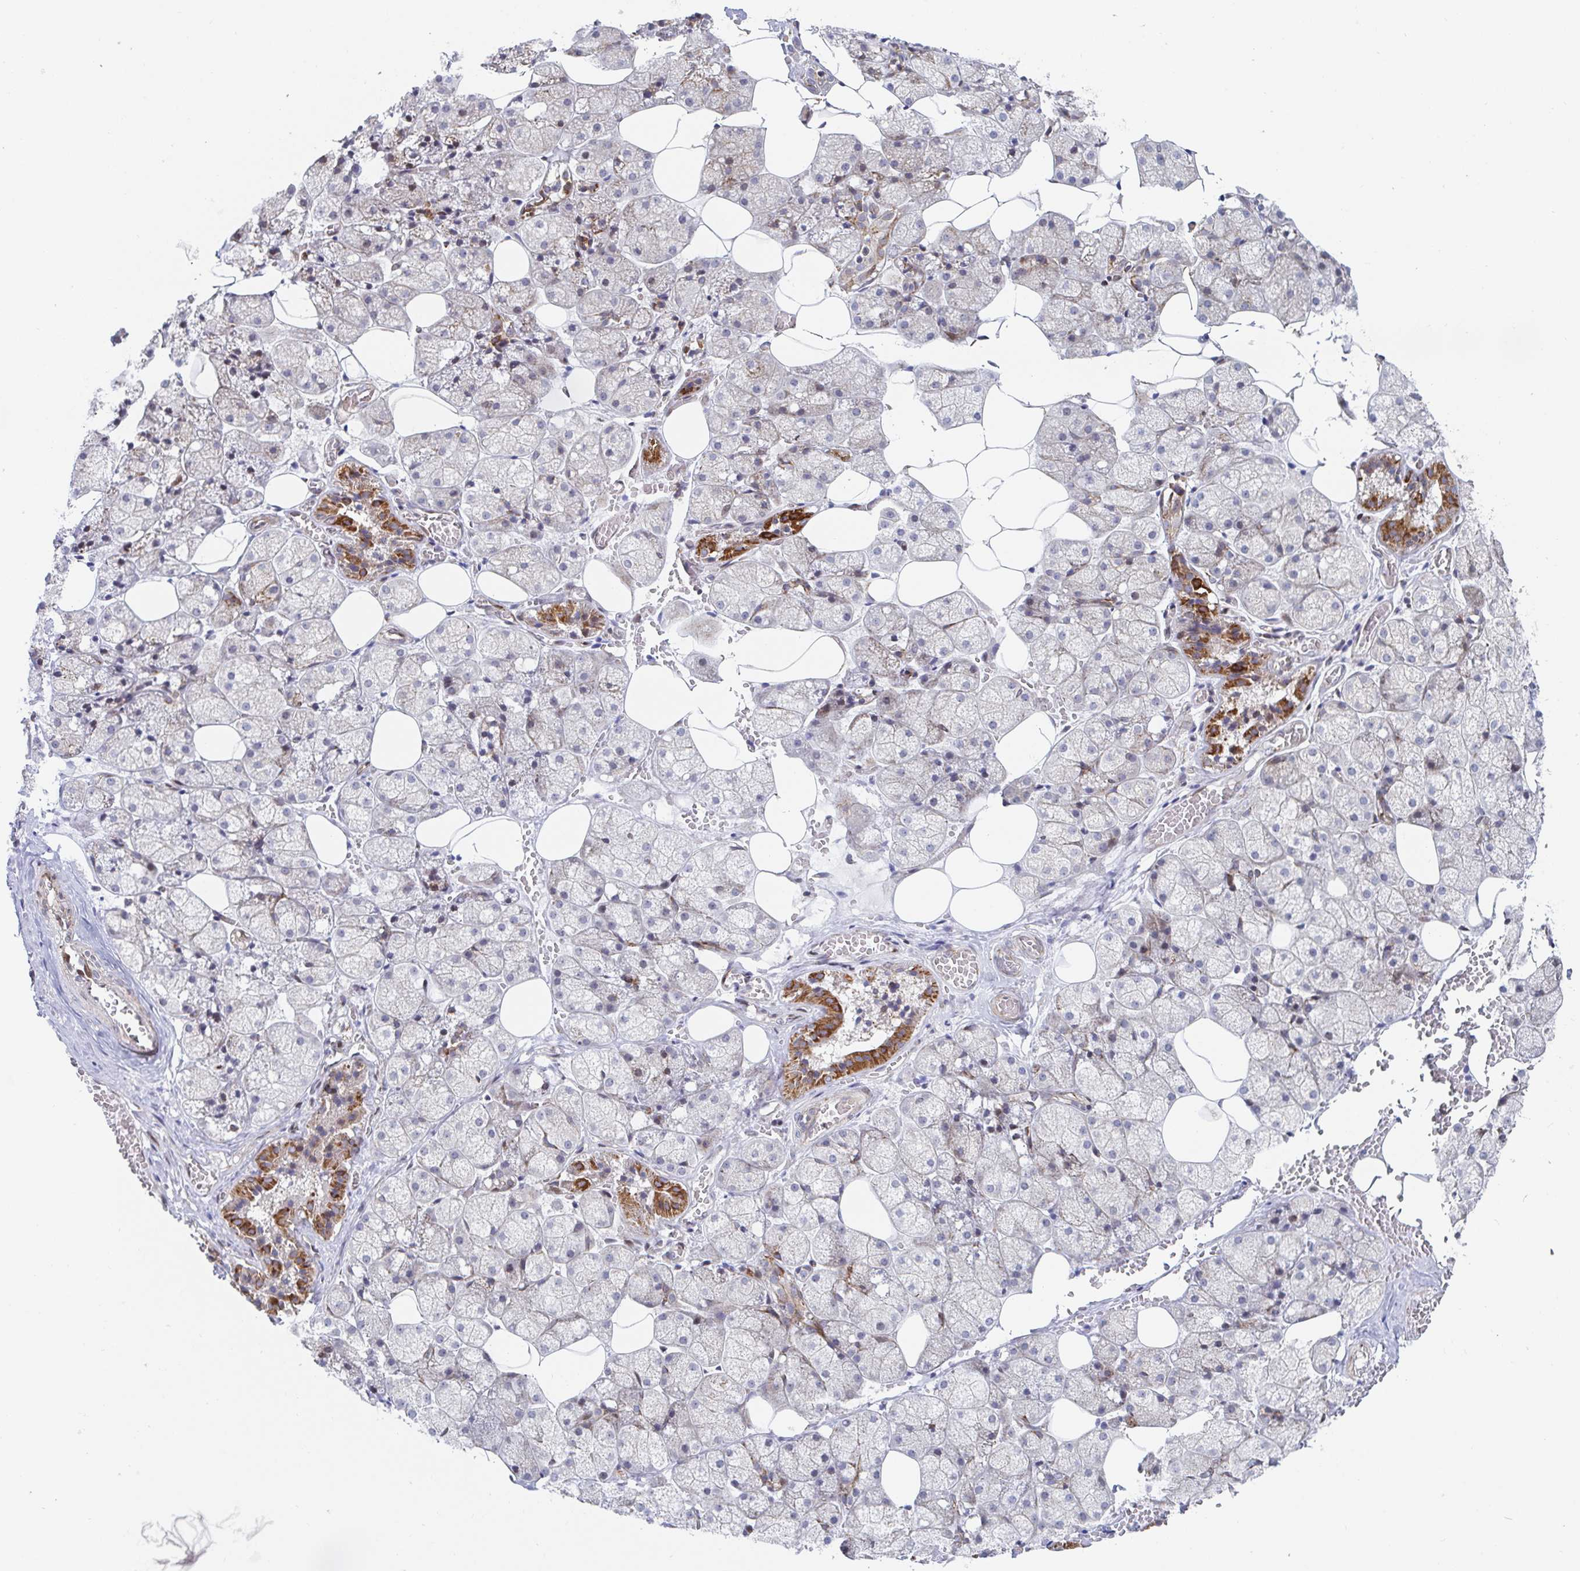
{"staining": {"intensity": "moderate", "quantity": "25%-75%", "location": "cytoplasmic/membranous"}, "tissue": "salivary gland", "cell_type": "Glandular cells", "image_type": "normal", "snomed": [{"axis": "morphology", "description": "Normal tissue, NOS"}, {"axis": "topography", "description": "Salivary gland"}, {"axis": "topography", "description": "Peripheral nerve tissue"}], "caption": "About 25%-75% of glandular cells in benign human salivary gland show moderate cytoplasmic/membranous protein positivity as visualized by brown immunohistochemical staining.", "gene": "STARD8", "patient": {"sex": "male", "age": 38}}